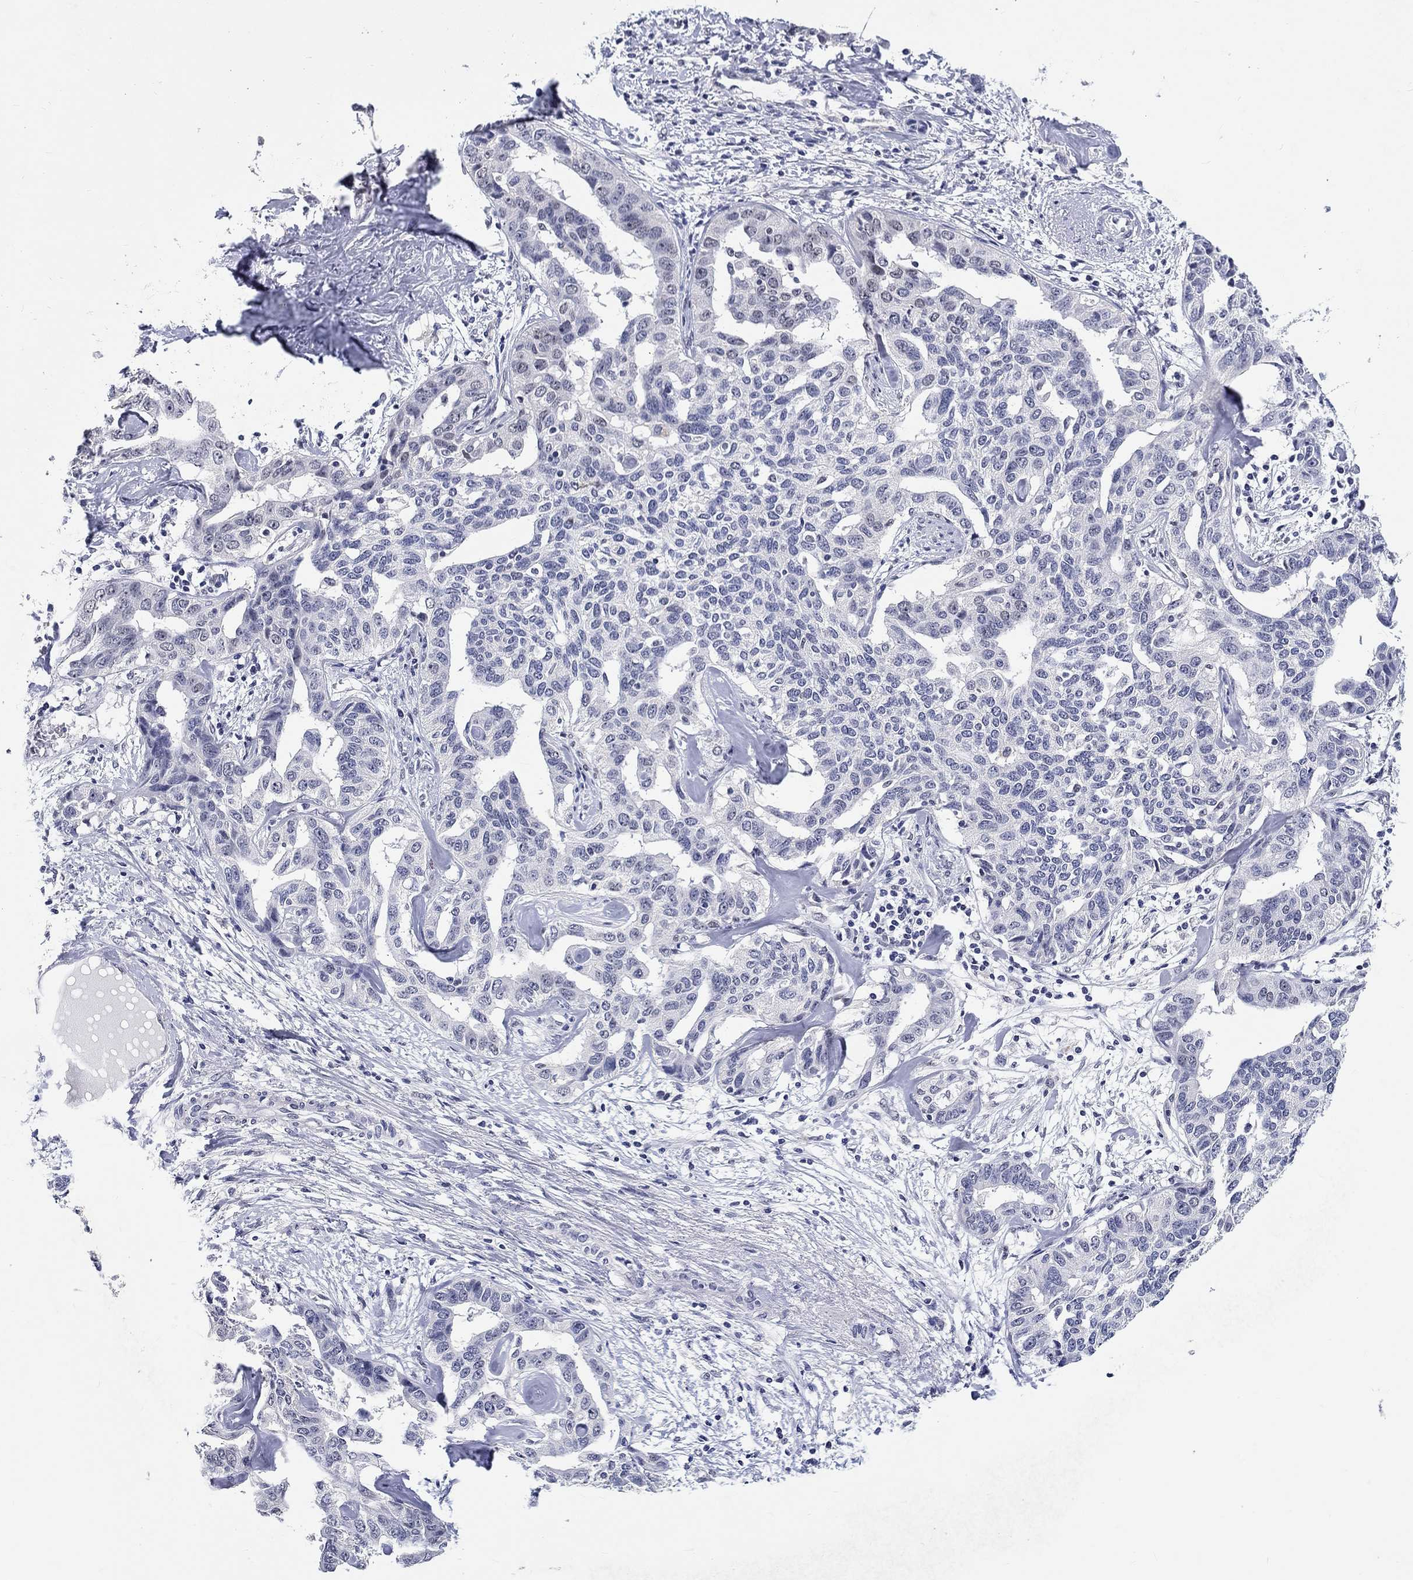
{"staining": {"intensity": "negative", "quantity": "none", "location": "none"}, "tissue": "liver cancer", "cell_type": "Tumor cells", "image_type": "cancer", "snomed": [{"axis": "morphology", "description": "Cholangiocarcinoma"}, {"axis": "topography", "description": "Liver"}], "caption": "This micrograph is of cholangiocarcinoma (liver) stained with immunohistochemistry (IHC) to label a protein in brown with the nuclei are counter-stained blue. There is no staining in tumor cells.", "gene": "GRIN1", "patient": {"sex": "male", "age": 59}}